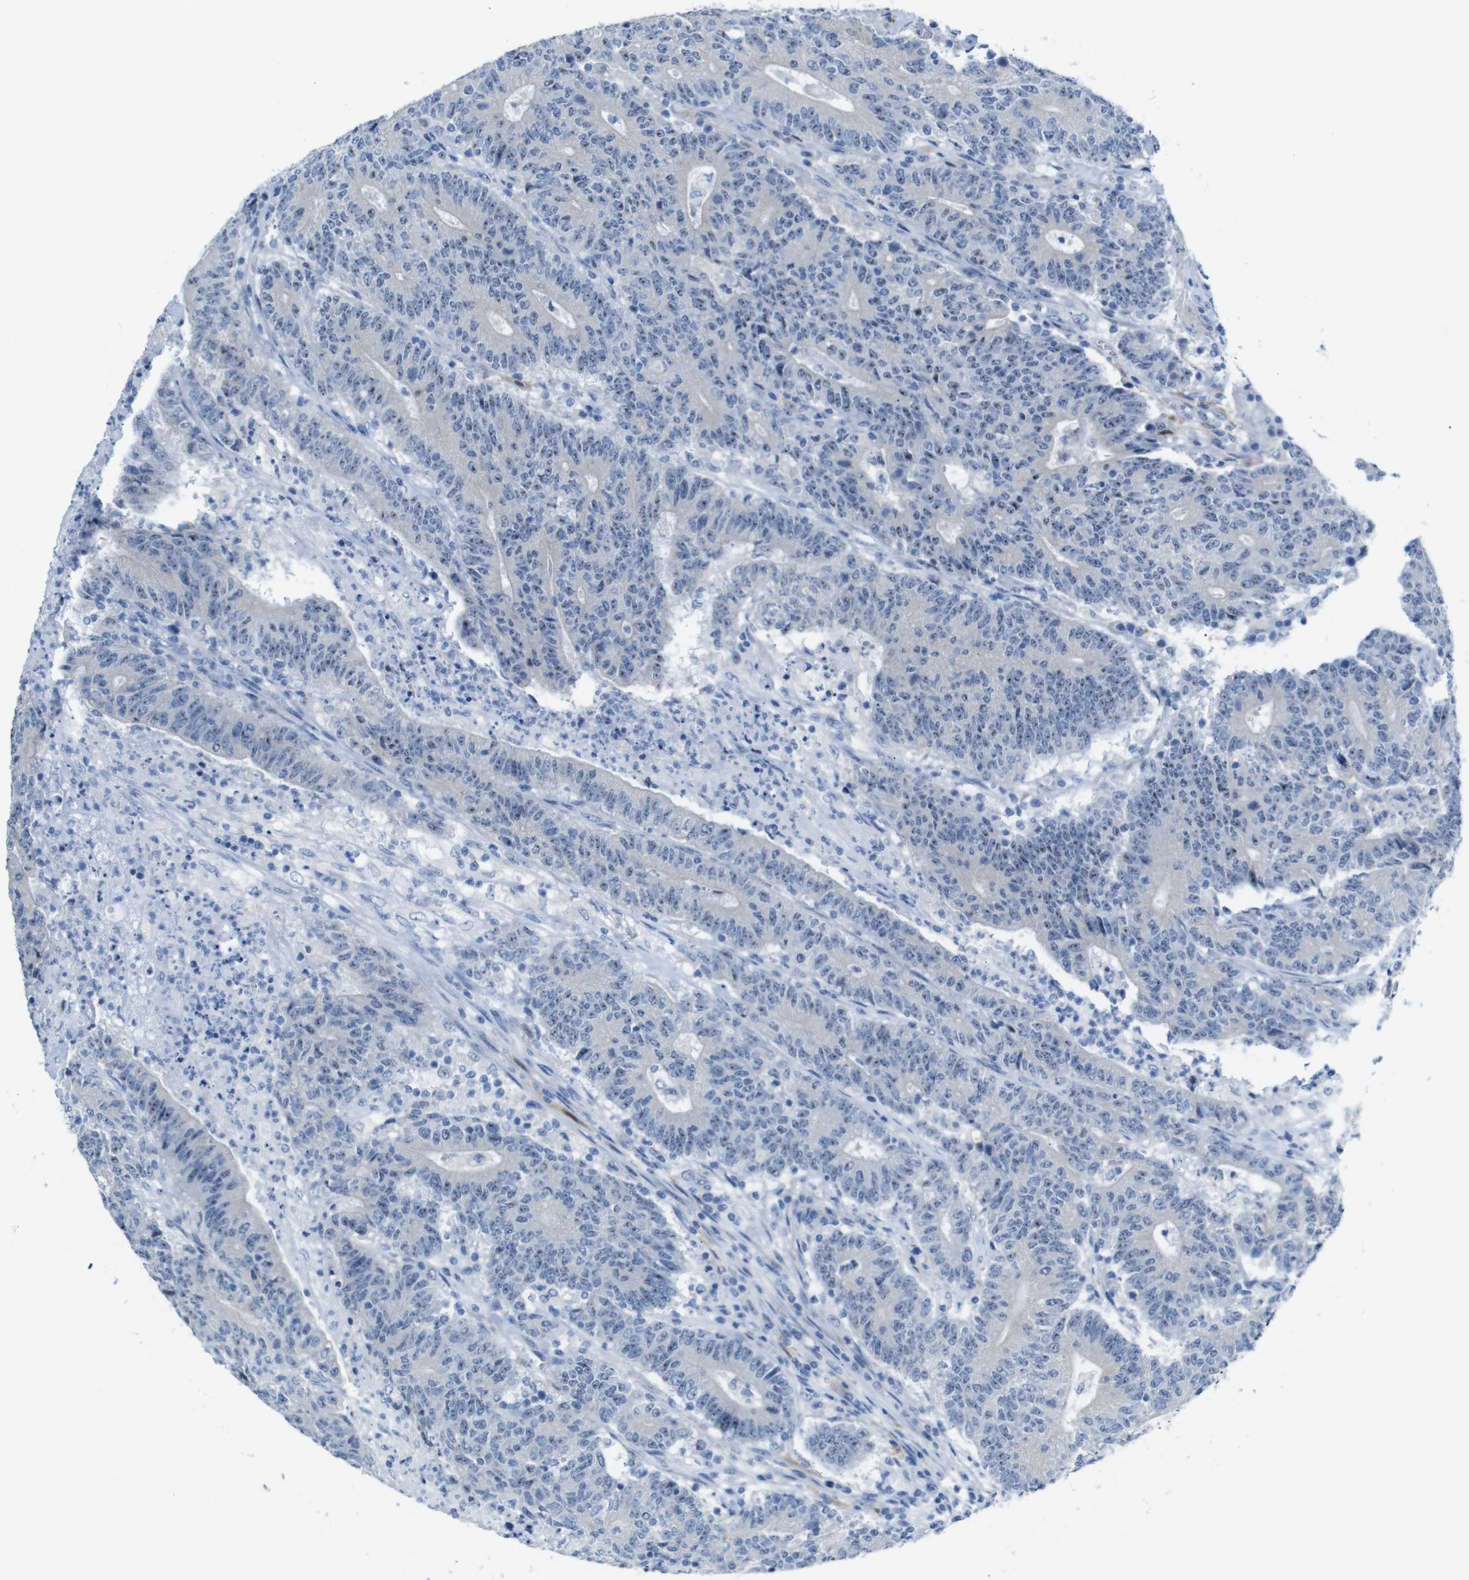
{"staining": {"intensity": "moderate", "quantity": ">75%", "location": "nuclear"}, "tissue": "colorectal cancer", "cell_type": "Tumor cells", "image_type": "cancer", "snomed": [{"axis": "morphology", "description": "Normal tissue, NOS"}, {"axis": "morphology", "description": "Adenocarcinoma, NOS"}, {"axis": "topography", "description": "Colon"}], "caption": "An image showing moderate nuclear staining in about >75% of tumor cells in colorectal cancer, as visualized by brown immunohistochemical staining.", "gene": "C1orf210", "patient": {"sex": "female", "age": 75}}